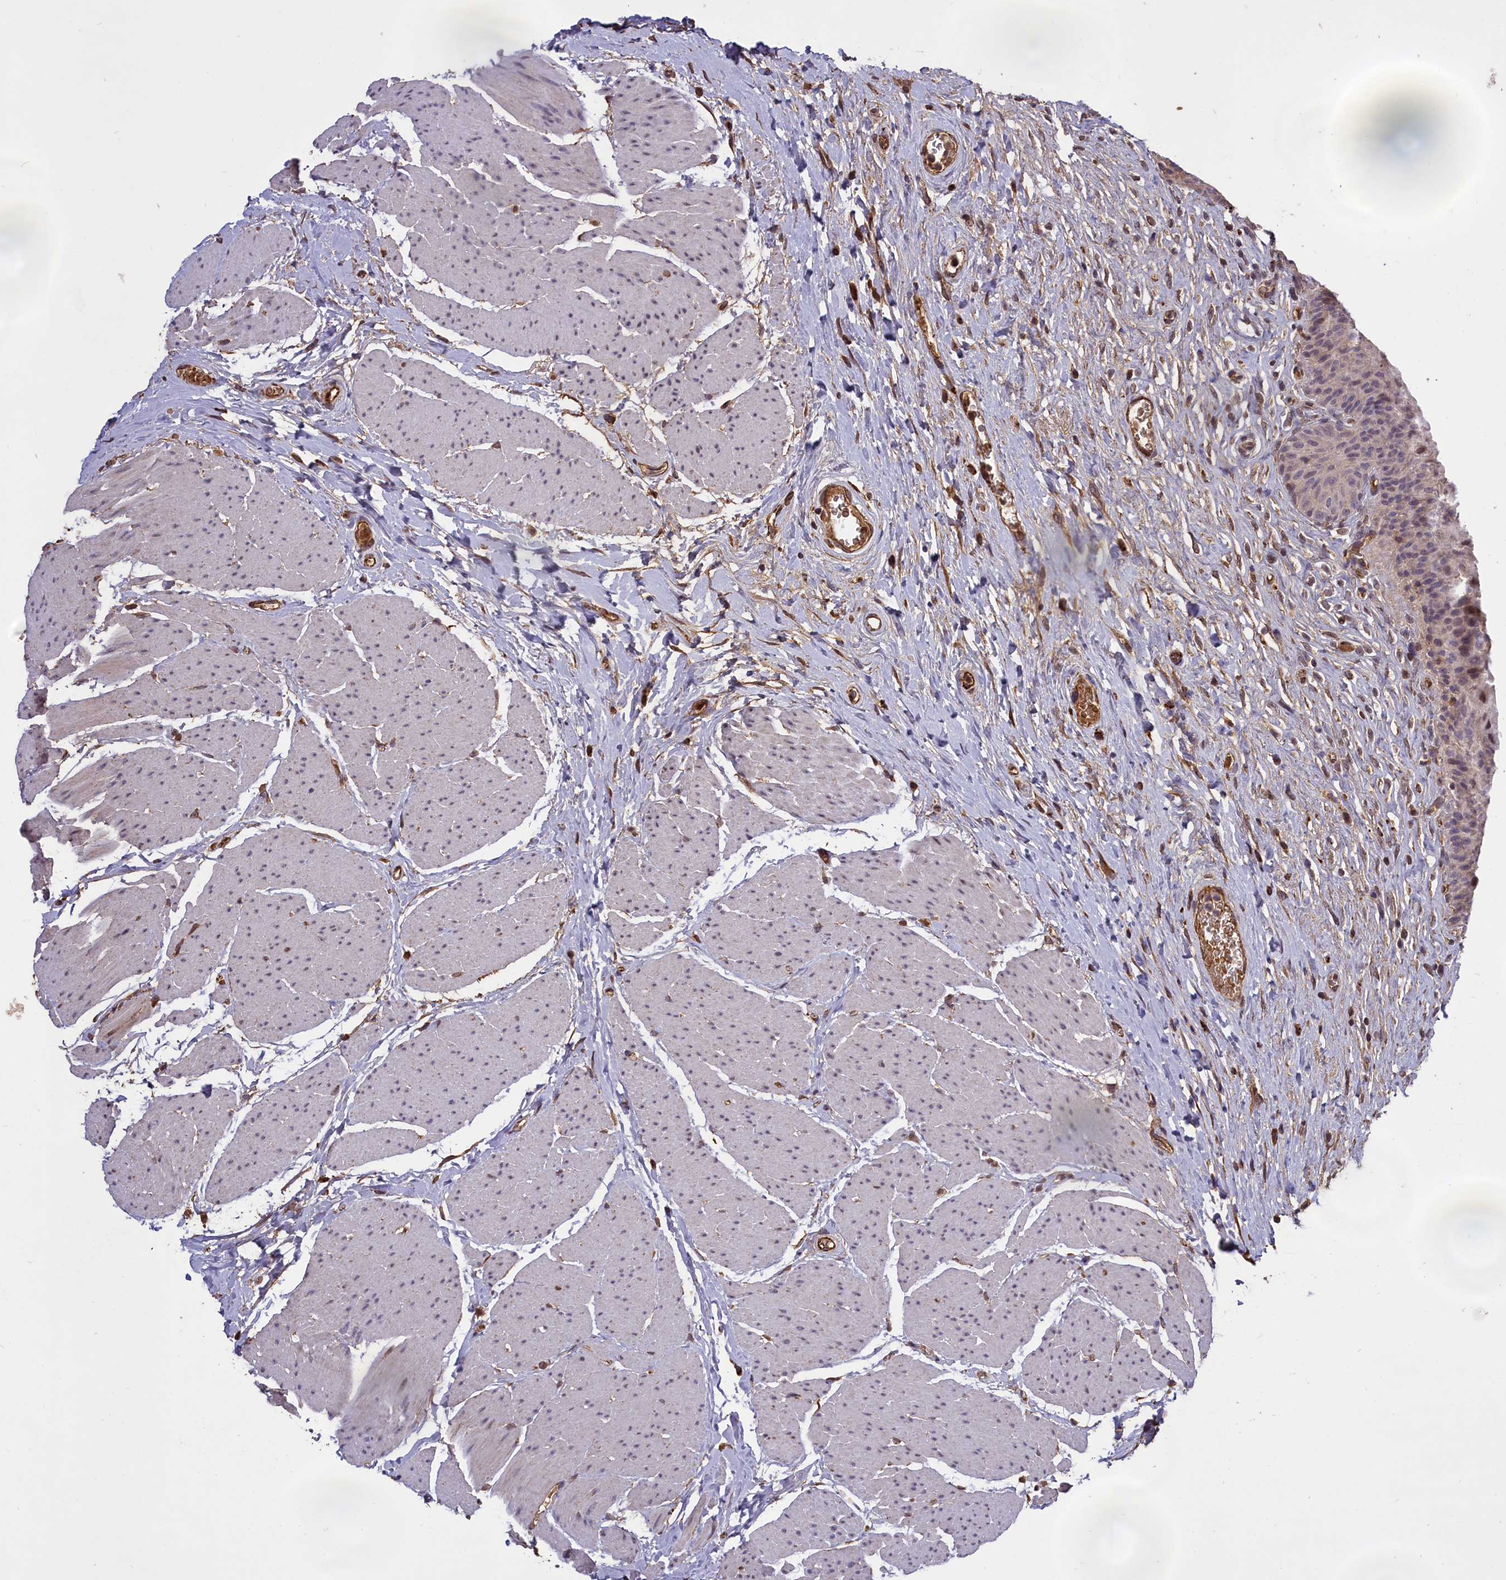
{"staining": {"intensity": "moderate", "quantity": "<25%", "location": "cytoplasmic/membranous,nuclear"}, "tissue": "urinary bladder", "cell_type": "Urothelial cells", "image_type": "normal", "snomed": [{"axis": "morphology", "description": "Normal tissue, NOS"}, {"axis": "topography", "description": "Urinary bladder"}], "caption": "This histopathology image reveals normal urinary bladder stained with IHC to label a protein in brown. The cytoplasmic/membranous,nuclear of urothelial cells show moderate positivity for the protein. Nuclei are counter-stained blue.", "gene": "CLRN2", "patient": {"sex": "male", "age": 74}}